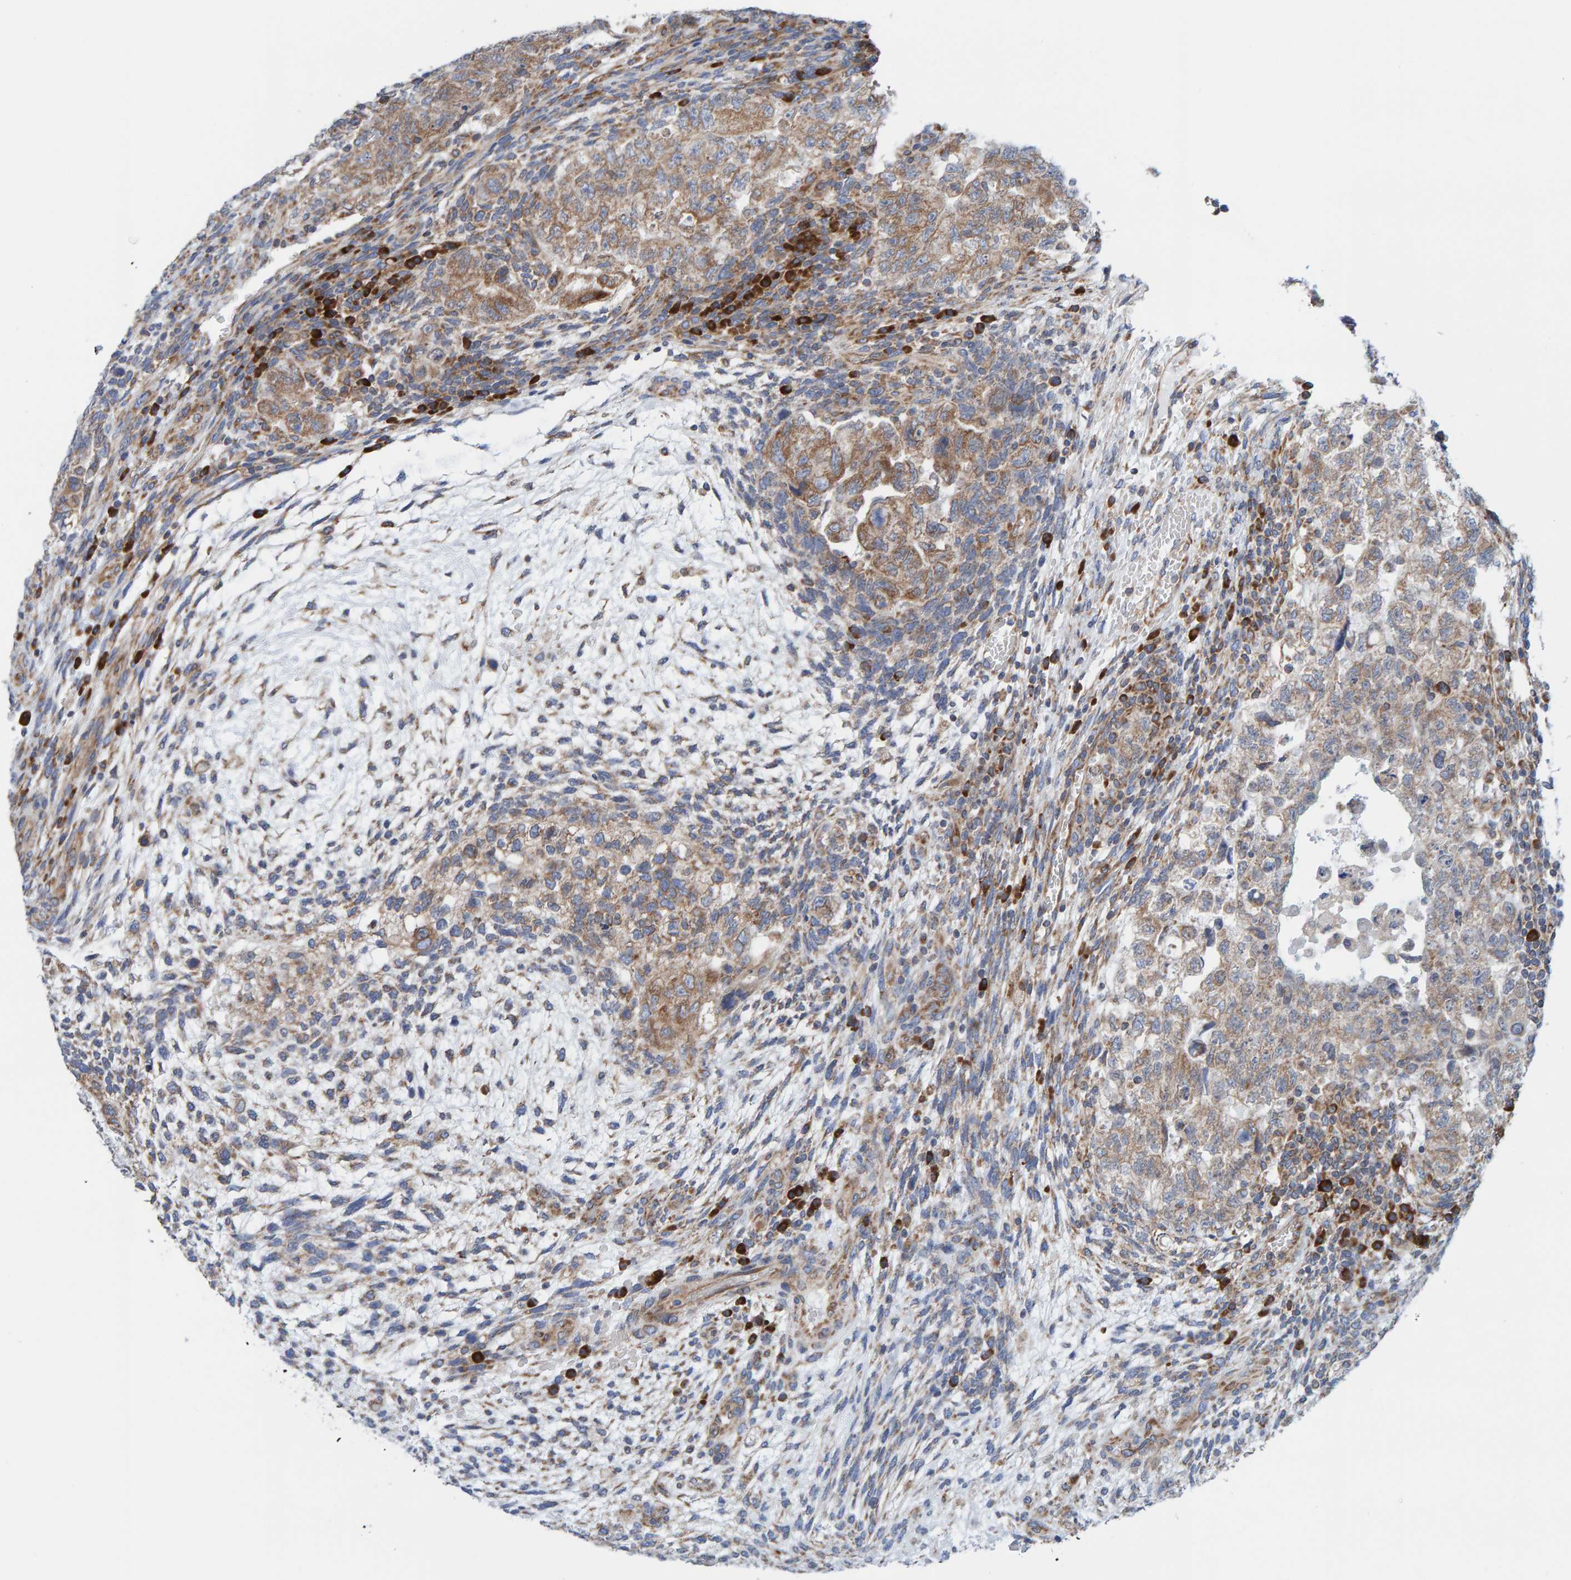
{"staining": {"intensity": "weak", "quantity": ">75%", "location": "cytoplasmic/membranous"}, "tissue": "testis cancer", "cell_type": "Tumor cells", "image_type": "cancer", "snomed": [{"axis": "morphology", "description": "Carcinoma, Embryonal, NOS"}, {"axis": "topography", "description": "Testis"}], "caption": "Weak cytoplasmic/membranous protein positivity is present in approximately >75% of tumor cells in testis cancer (embryonal carcinoma).", "gene": "CDK5RAP3", "patient": {"sex": "male", "age": 36}}